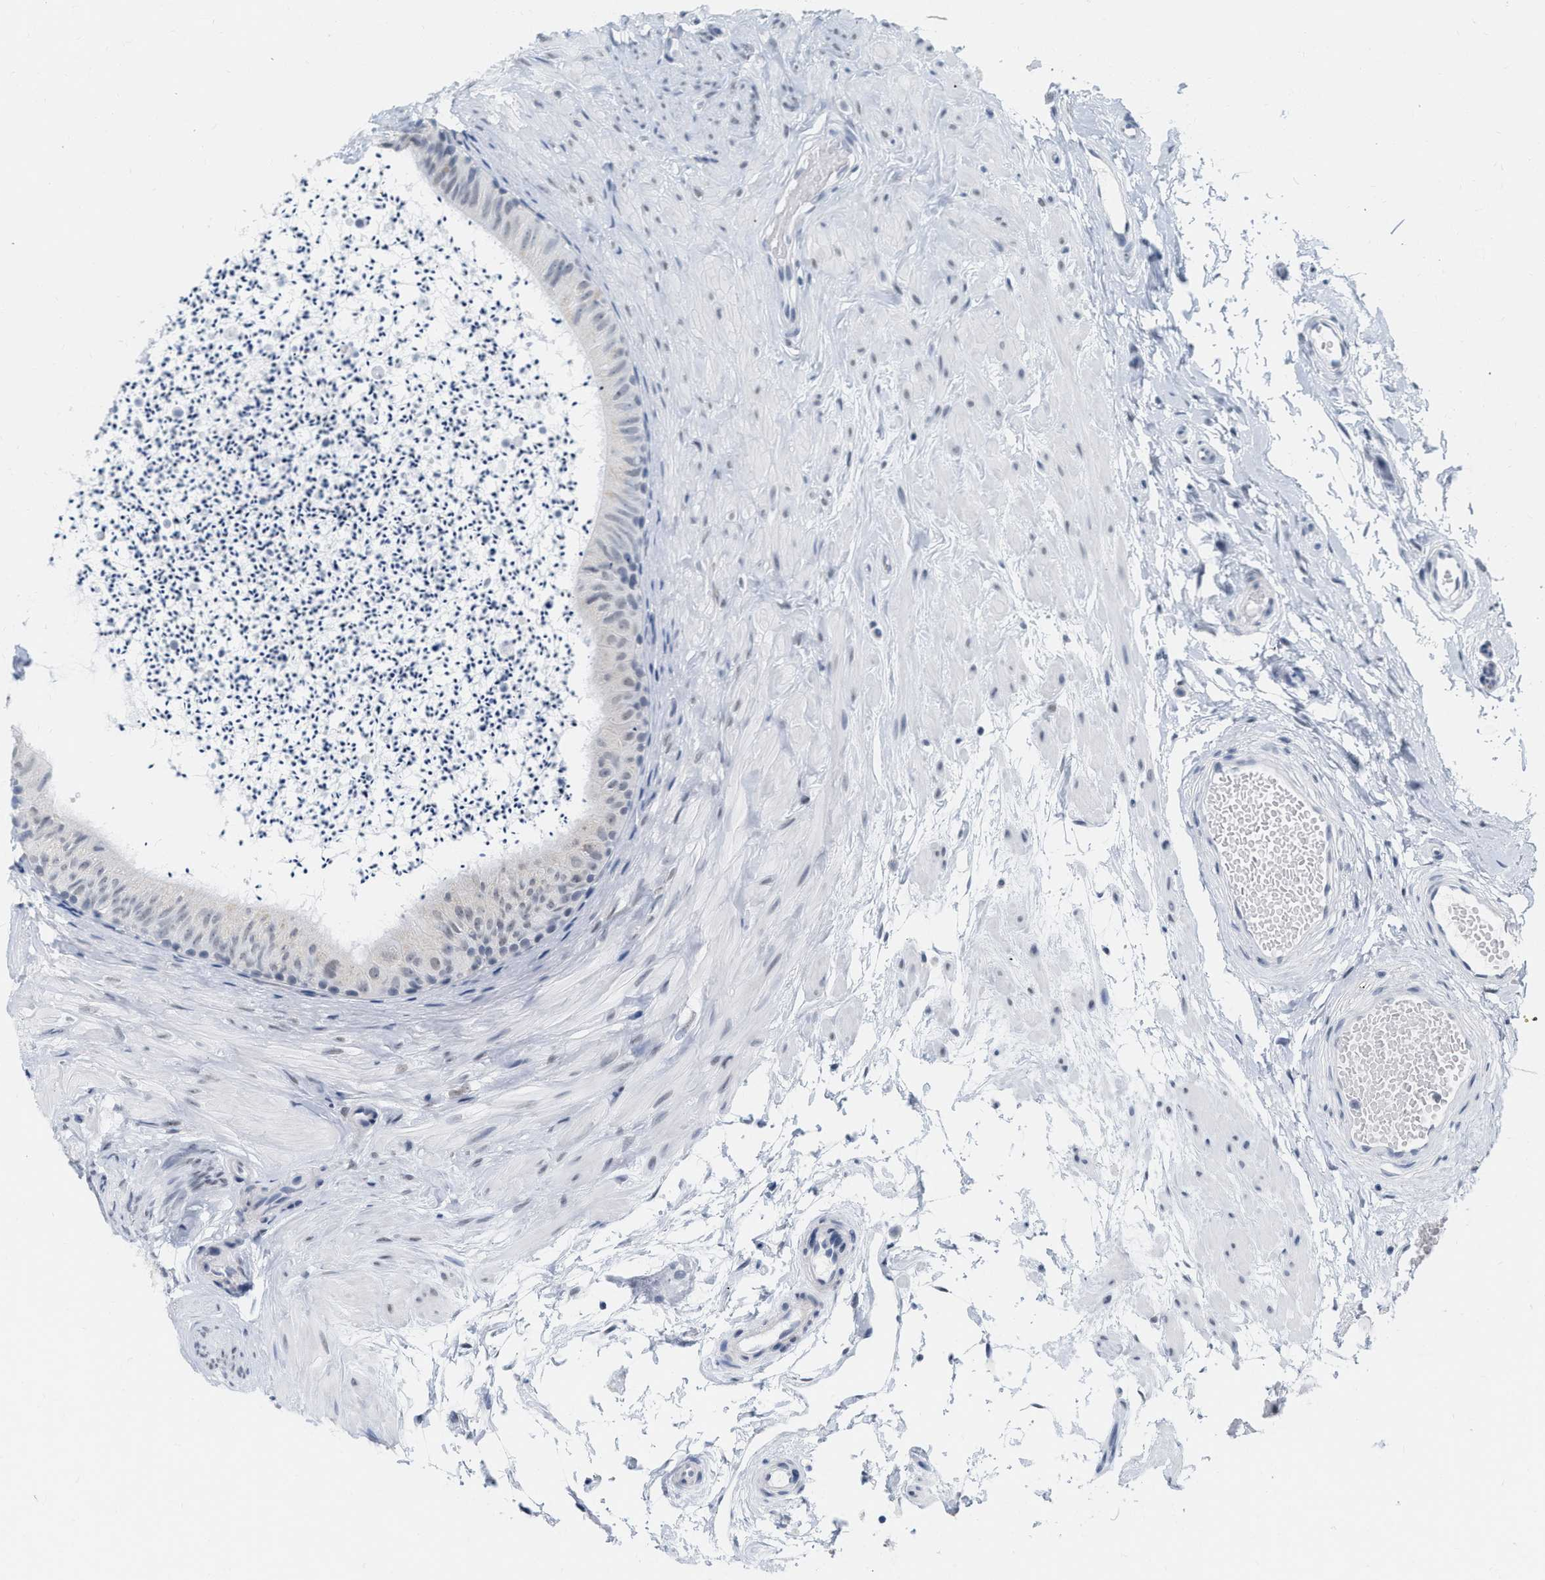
{"staining": {"intensity": "negative", "quantity": "none", "location": "none"}, "tissue": "epididymis", "cell_type": "Glandular cells", "image_type": "normal", "snomed": [{"axis": "morphology", "description": "Normal tissue, NOS"}, {"axis": "topography", "description": "Epididymis"}], "caption": "Glandular cells are negative for brown protein staining in normal epididymis. The staining is performed using DAB brown chromogen with nuclei counter-stained in using hematoxylin.", "gene": "XIRP1", "patient": {"sex": "male", "age": 56}}